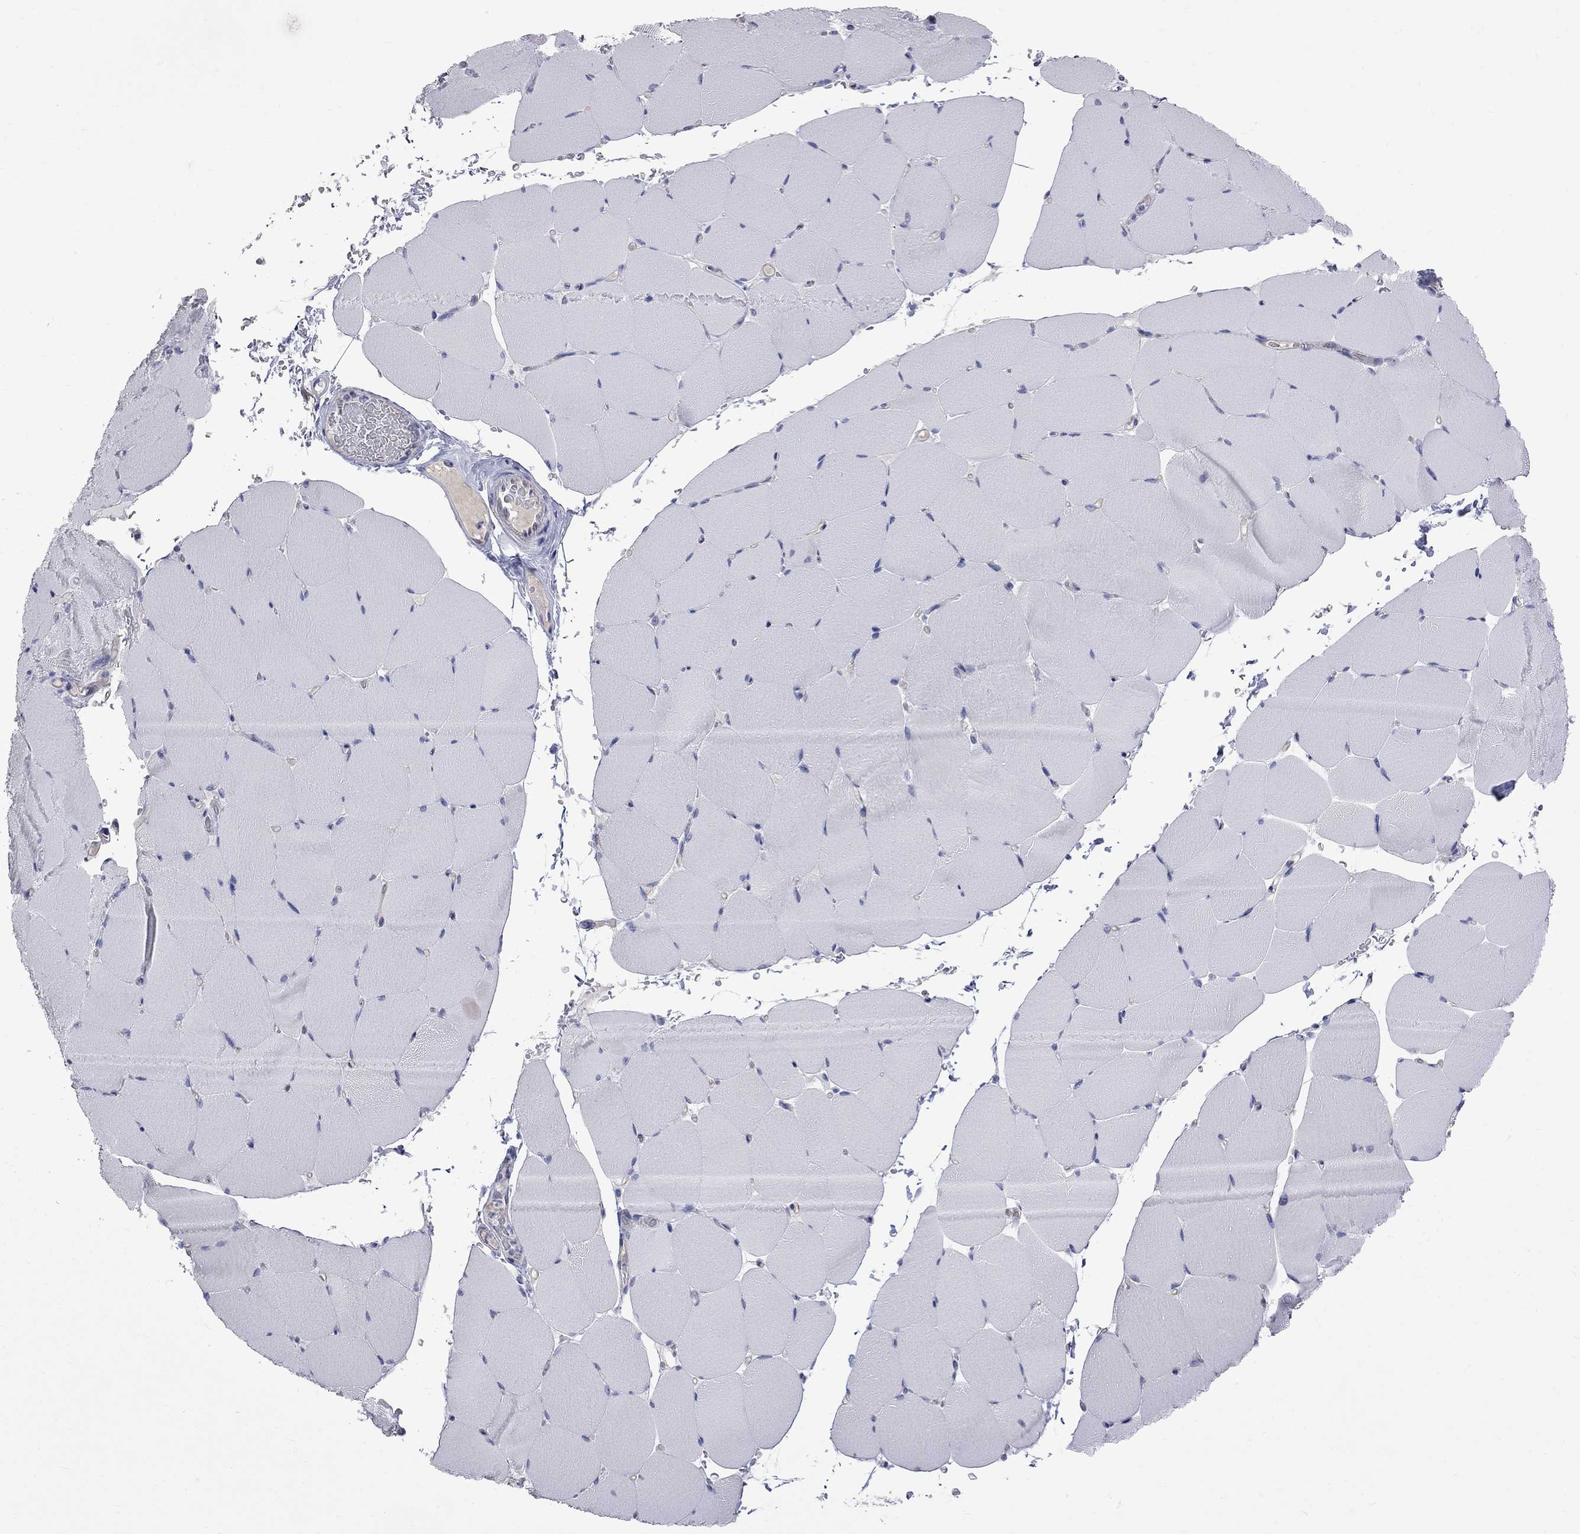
{"staining": {"intensity": "negative", "quantity": "none", "location": "none"}, "tissue": "skeletal muscle", "cell_type": "Myocytes", "image_type": "normal", "snomed": [{"axis": "morphology", "description": "Normal tissue, NOS"}, {"axis": "topography", "description": "Skeletal muscle"}], "caption": "An immunohistochemistry (IHC) micrograph of unremarkable skeletal muscle is shown. There is no staining in myocytes of skeletal muscle.", "gene": "KCND2", "patient": {"sex": "female", "age": 37}}